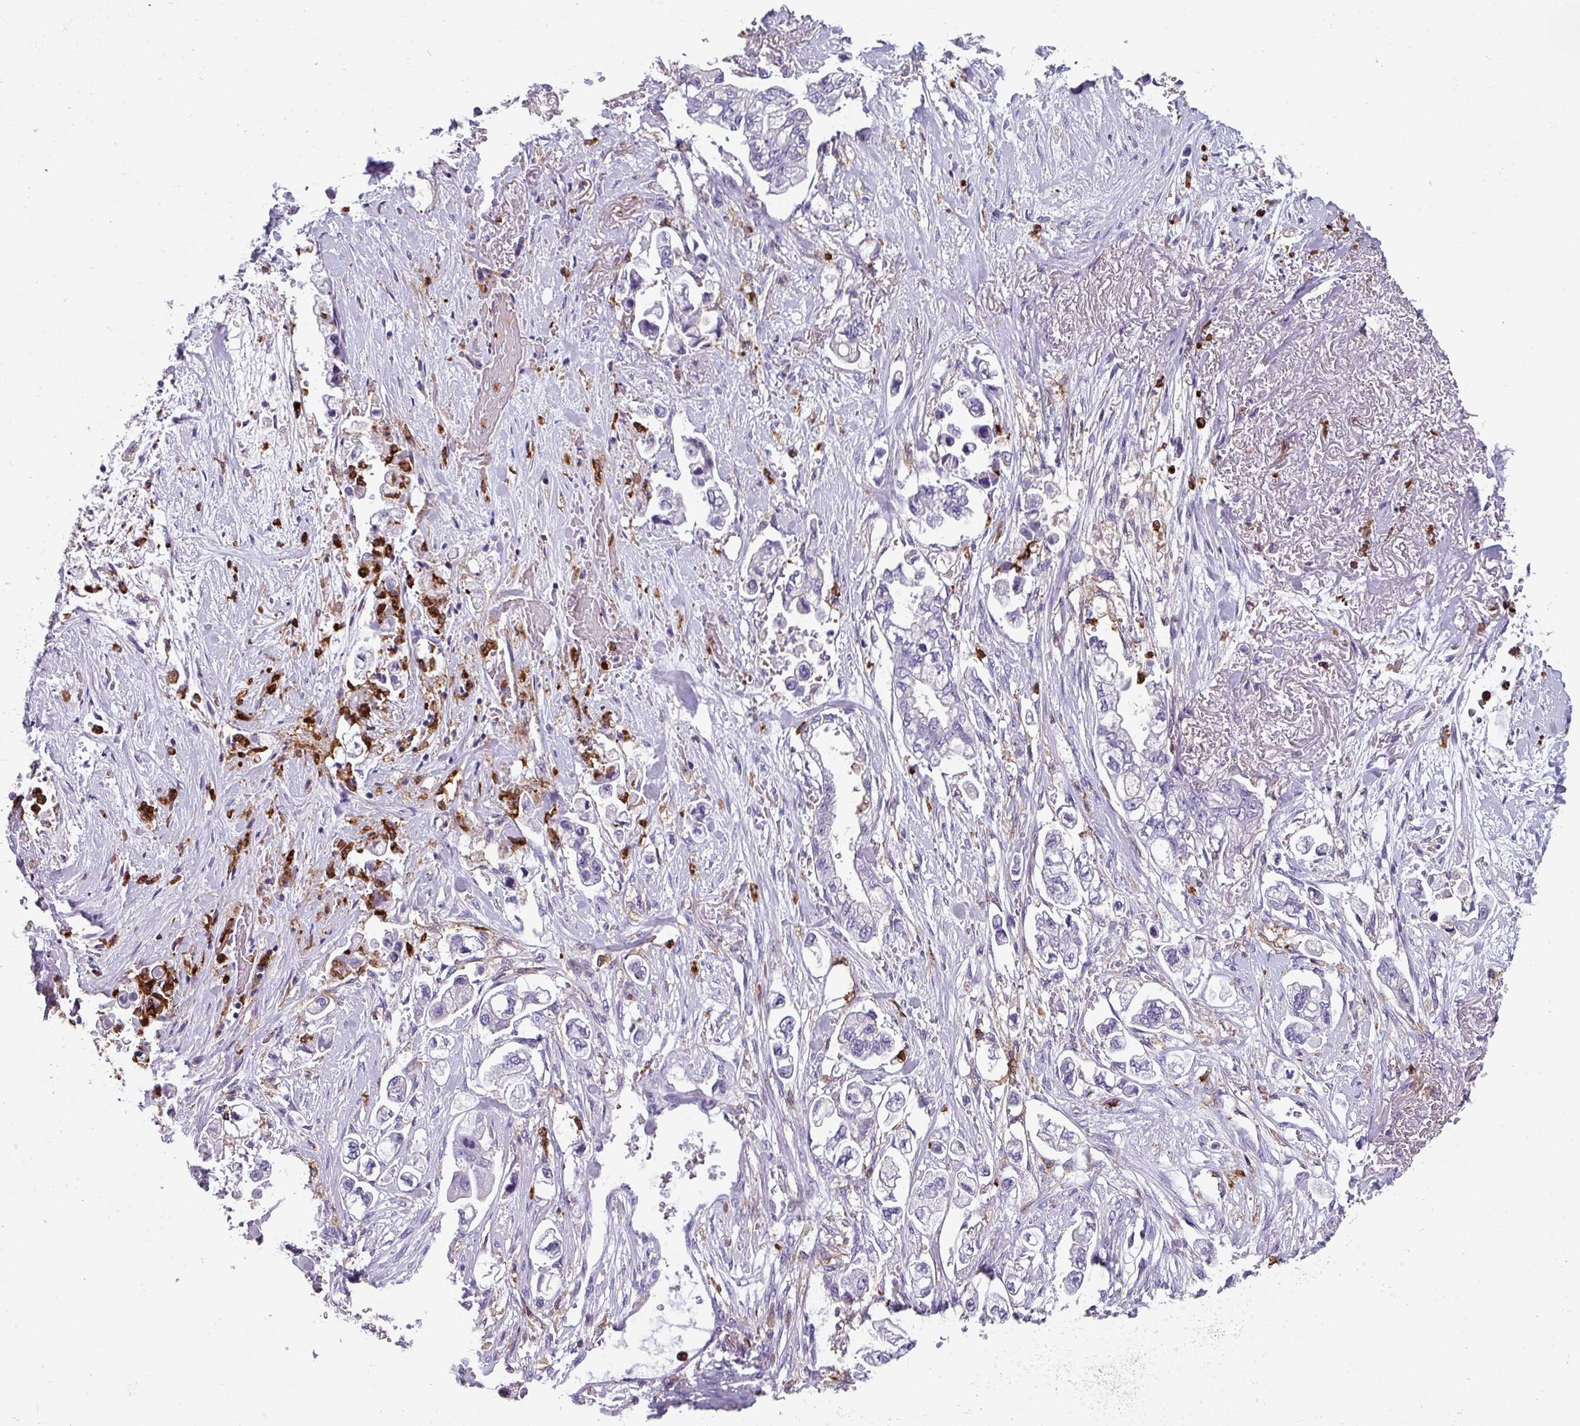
{"staining": {"intensity": "negative", "quantity": "none", "location": "none"}, "tissue": "stomach cancer", "cell_type": "Tumor cells", "image_type": "cancer", "snomed": [{"axis": "morphology", "description": "Adenocarcinoma, NOS"}, {"axis": "topography", "description": "Stomach"}], "caption": "An IHC image of stomach adenocarcinoma is shown. There is no staining in tumor cells of stomach adenocarcinoma.", "gene": "EXOSC5", "patient": {"sex": "male", "age": 62}}